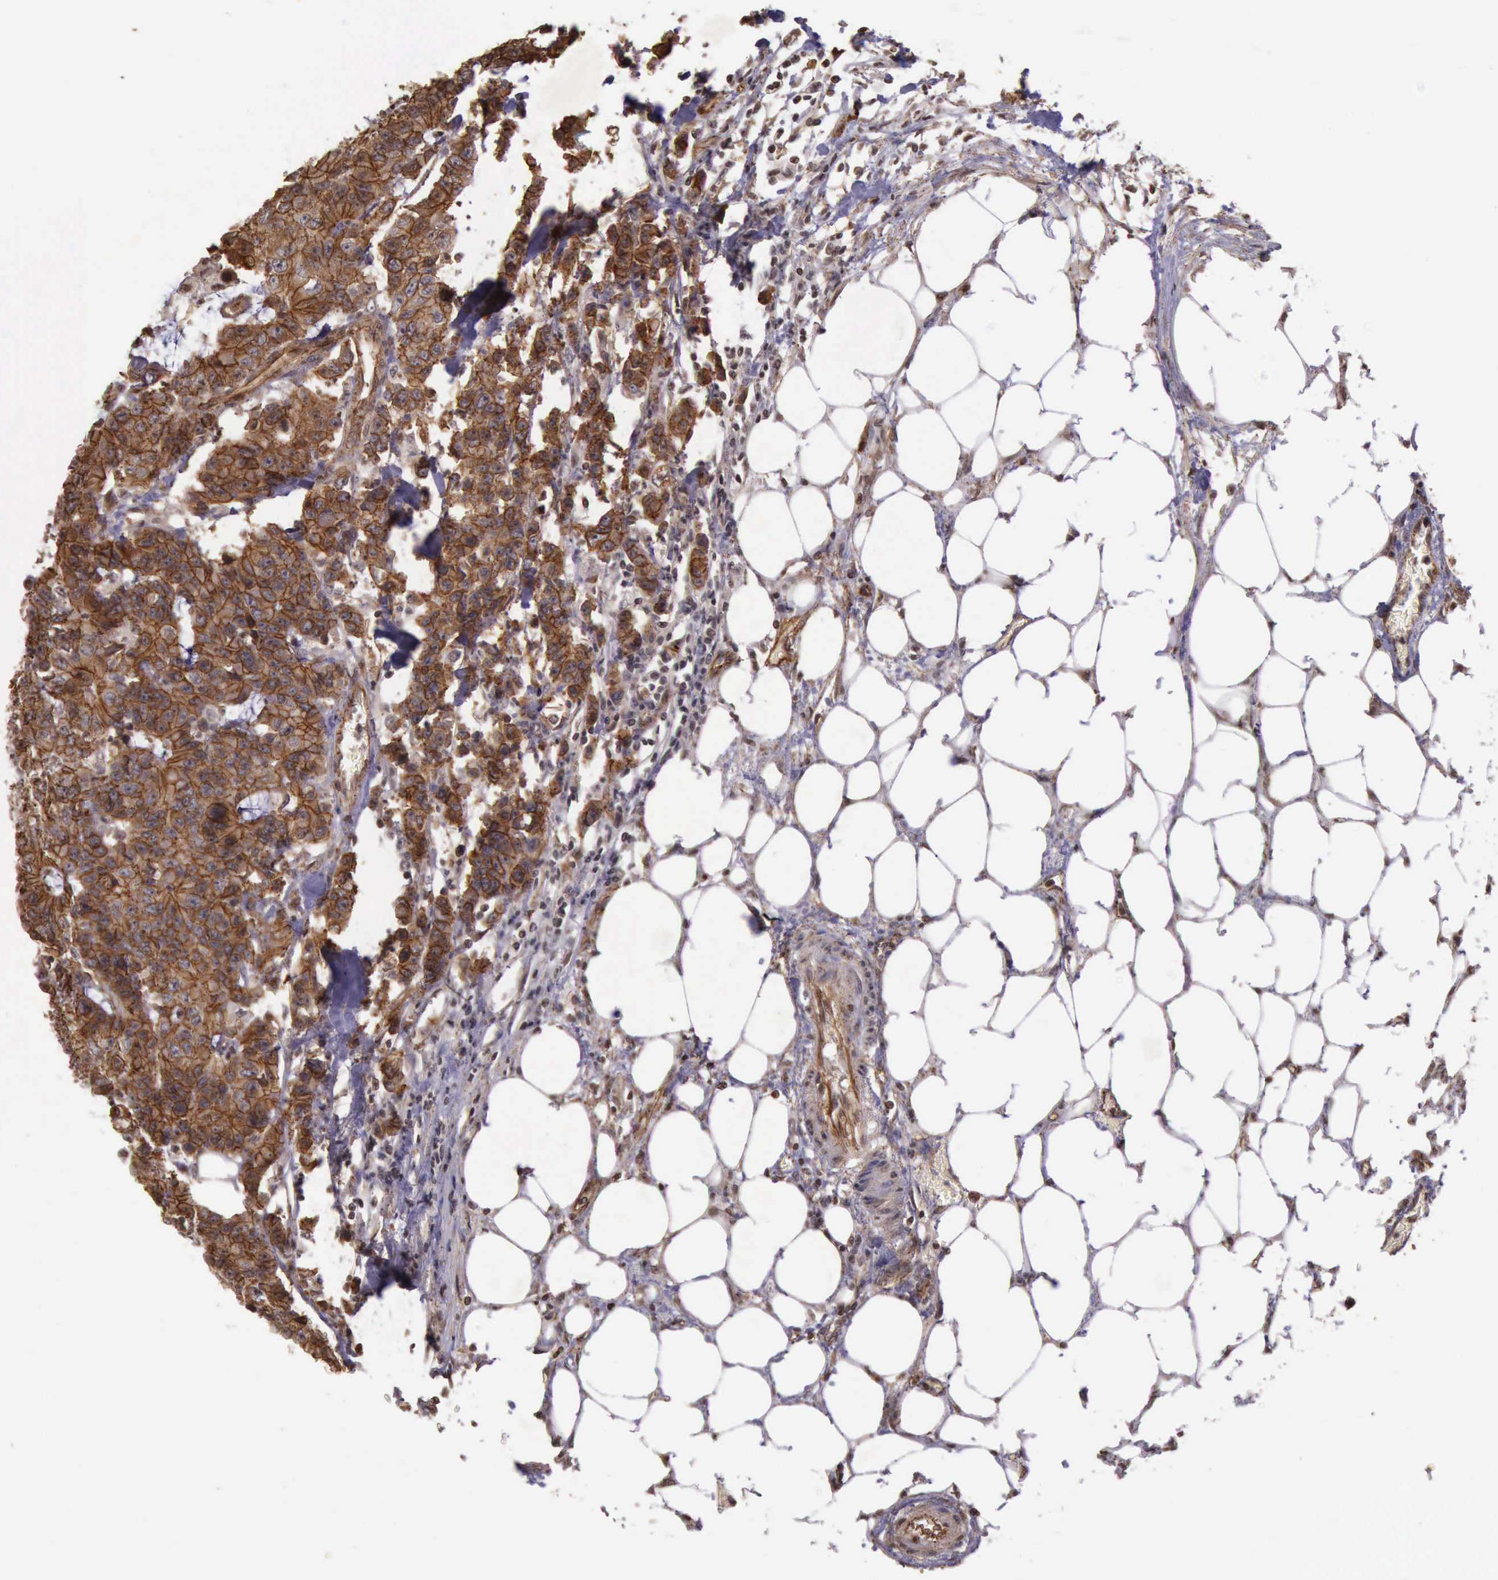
{"staining": {"intensity": "strong", "quantity": ">75%", "location": "cytoplasmic/membranous"}, "tissue": "colorectal cancer", "cell_type": "Tumor cells", "image_type": "cancer", "snomed": [{"axis": "morphology", "description": "Adenocarcinoma, NOS"}, {"axis": "topography", "description": "Colon"}], "caption": "A brown stain labels strong cytoplasmic/membranous staining of a protein in colorectal cancer (adenocarcinoma) tumor cells.", "gene": "CTNNB1", "patient": {"sex": "female", "age": 86}}